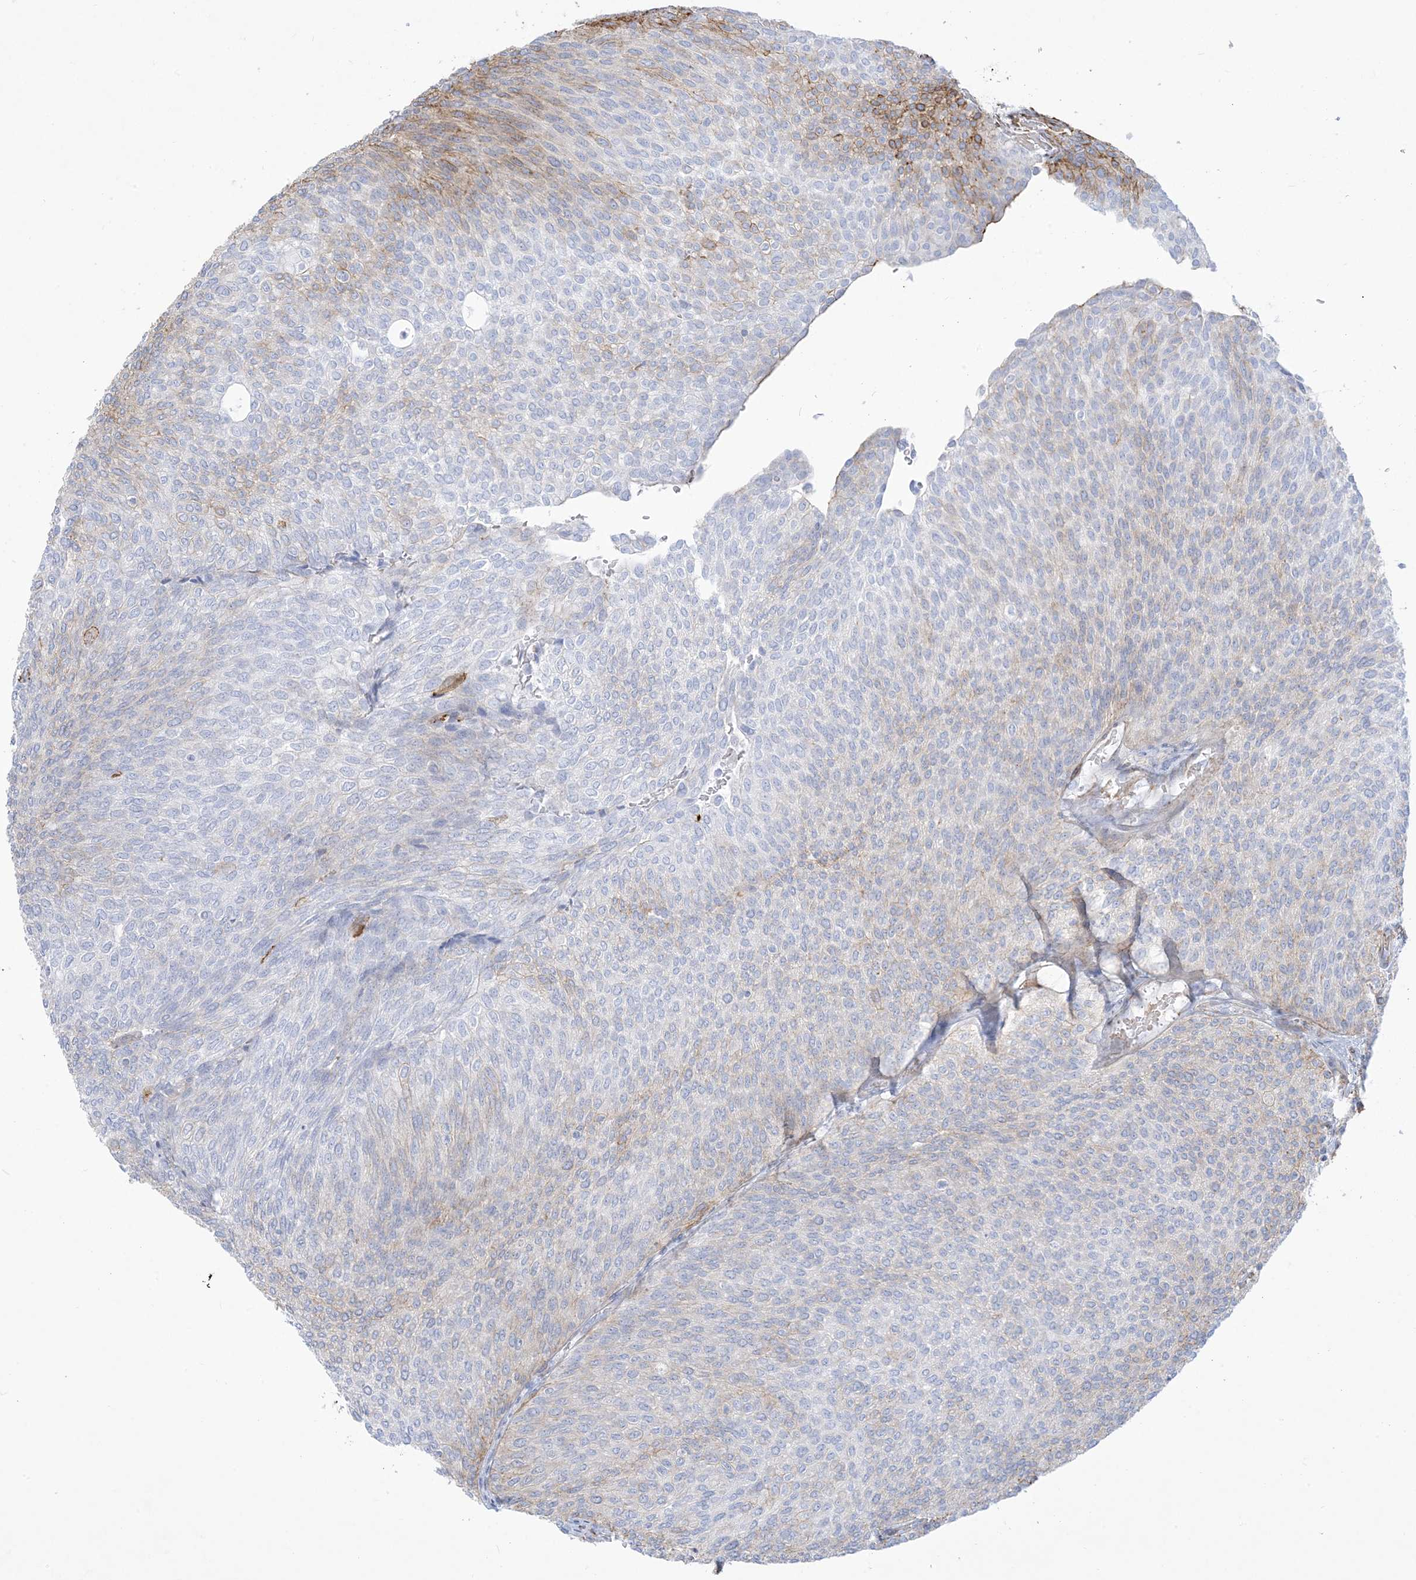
{"staining": {"intensity": "moderate", "quantity": "<25%", "location": "cytoplasmic/membranous"}, "tissue": "urothelial cancer", "cell_type": "Tumor cells", "image_type": "cancer", "snomed": [{"axis": "morphology", "description": "Urothelial carcinoma, Low grade"}, {"axis": "topography", "description": "Urinary bladder"}], "caption": "This histopathology image exhibits immunohistochemistry staining of human low-grade urothelial carcinoma, with low moderate cytoplasmic/membranous positivity in approximately <25% of tumor cells.", "gene": "B3GNT7", "patient": {"sex": "female", "age": 79}}